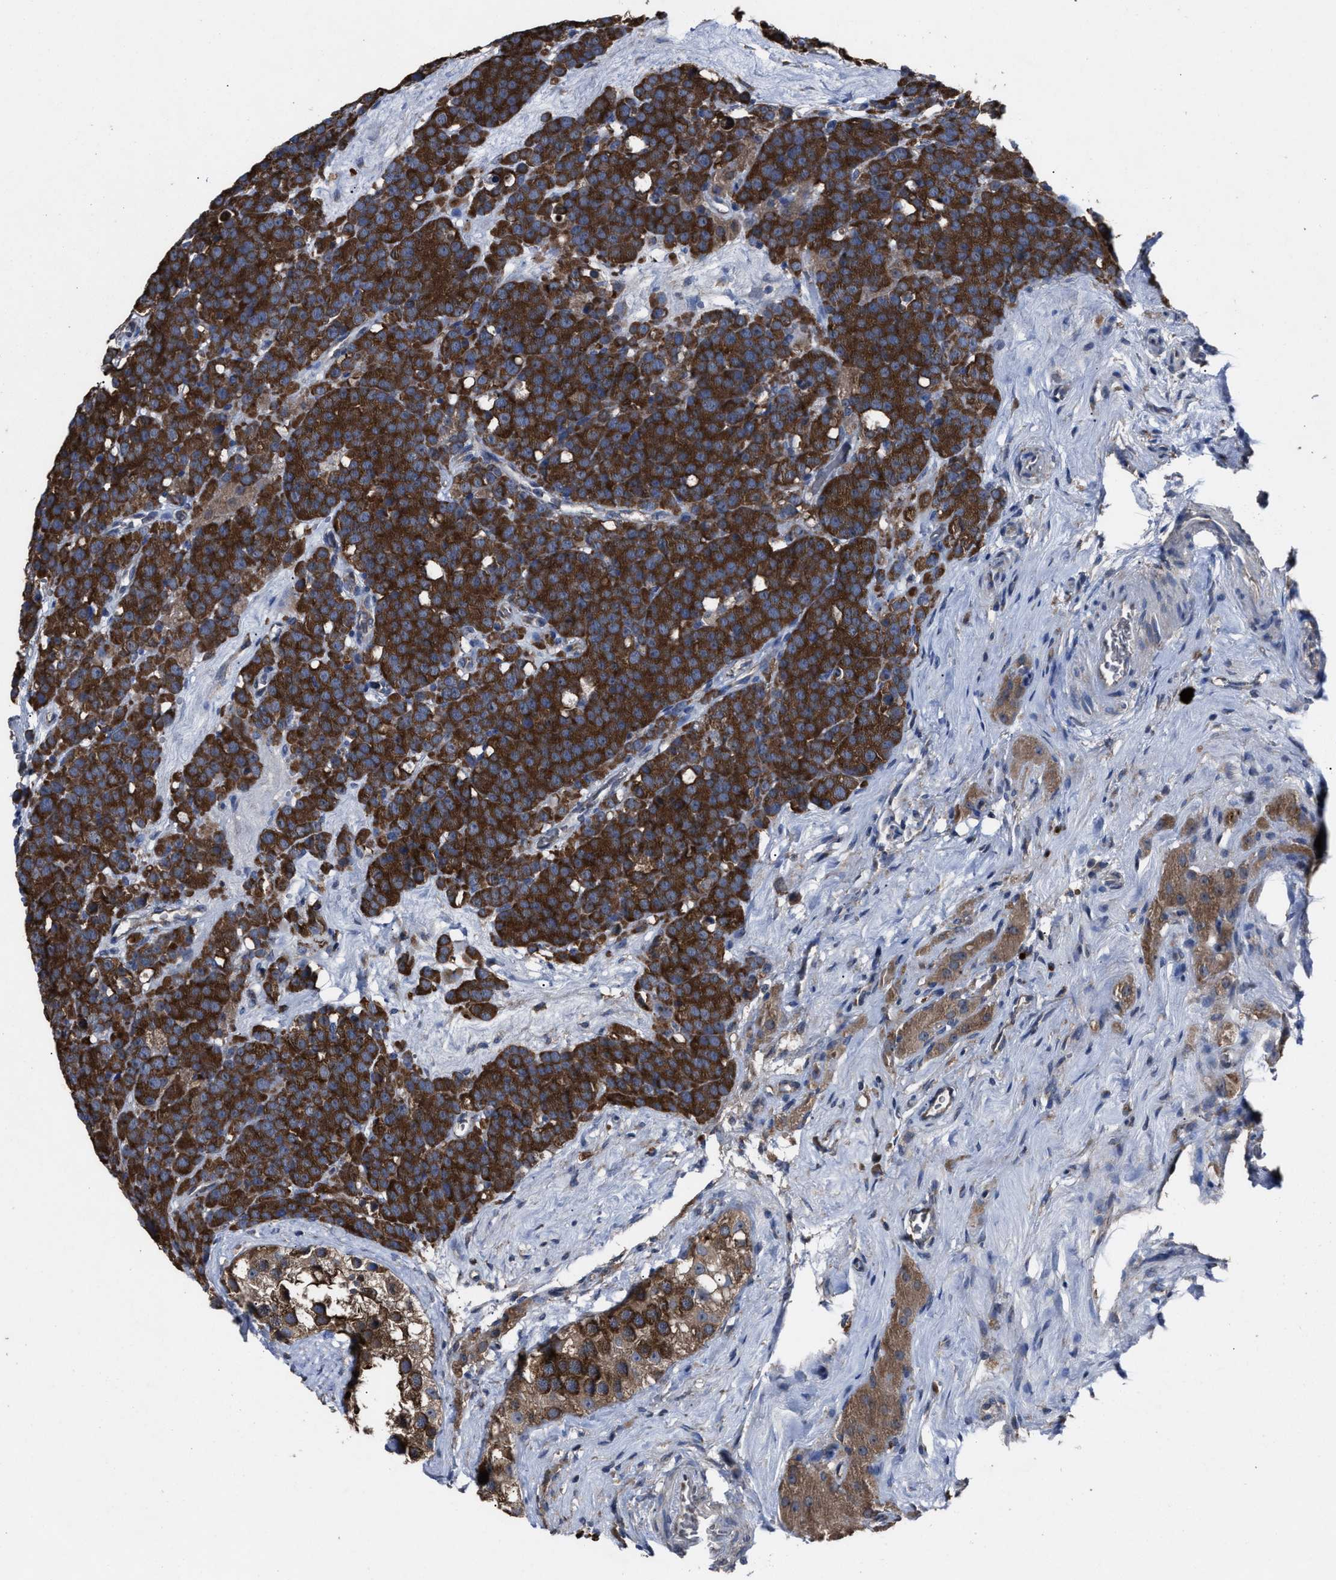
{"staining": {"intensity": "strong", "quantity": ">75%", "location": "cytoplasmic/membranous"}, "tissue": "testis cancer", "cell_type": "Tumor cells", "image_type": "cancer", "snomed": [{"axis": "morphology", "description": "Seminoma, NOS"}, {"axis": "topography", "description": "Testis"}], "caption": "Brown immunohistochemical staining in testis cancer (seminoma) displays strong cytoplasmic/membranous expression in about >75% of tumor cells.", "gene": "UPF1", "patient": {"sex": "male", "age": 71}}